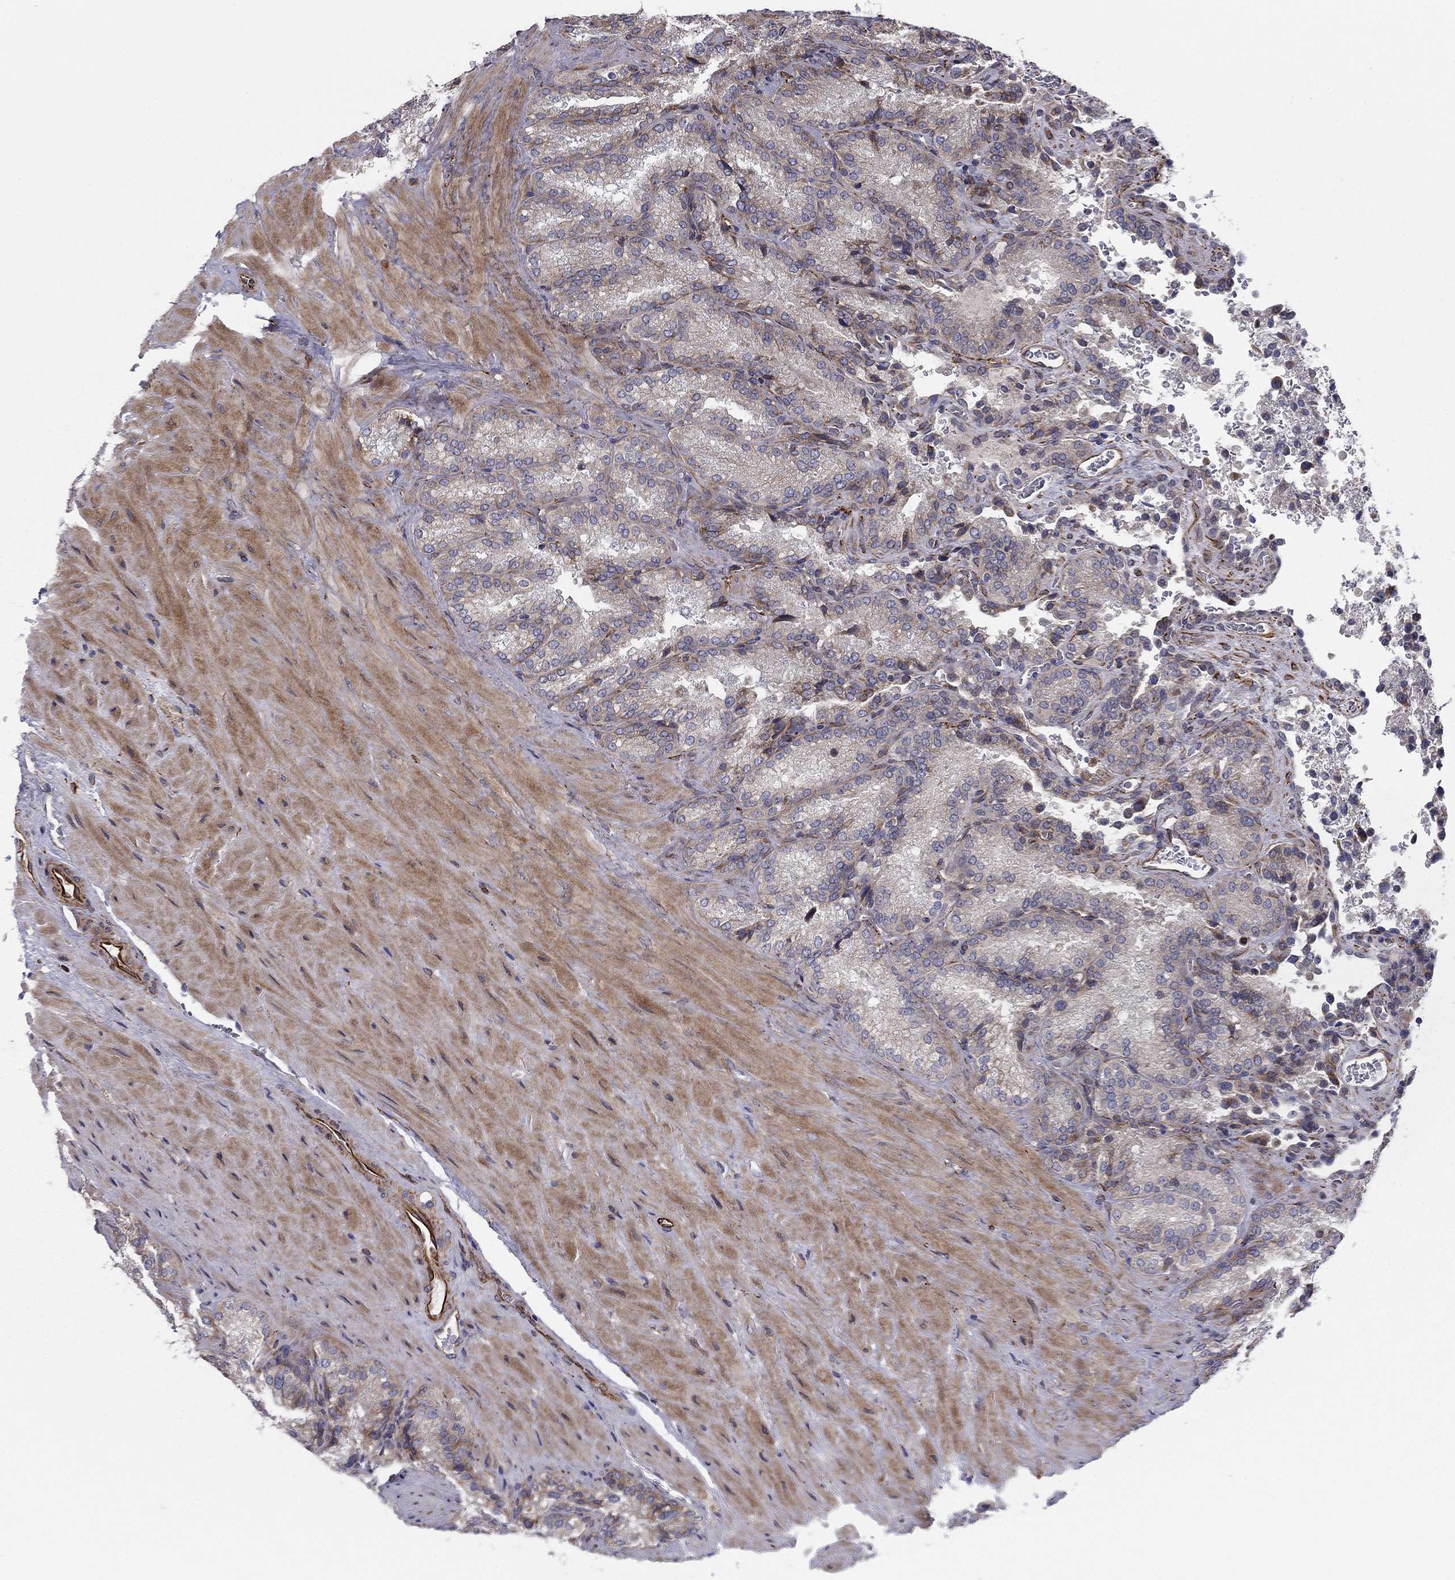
{"staining": {"intensity": "weak", "quantity": "<25%", "location": "cytoplasmic/membranous"}, "tissue": "seminal vesicle", "cell_type": "Glandular cells", "image_type": "normal", "snomed": [{"axis": "morphology", "description": "Normal tissue, NOS"}, {"axis": "topography", "description": "Seminal veicle"}], "caption": "IHC histopathology image of unremarkable seminal vesicle: seminal vesicle stained with DAB shows no significant protein expression in glandular cells.", "gene": "CLSTN1", "patient": {"sex": "male", "age": 37}}